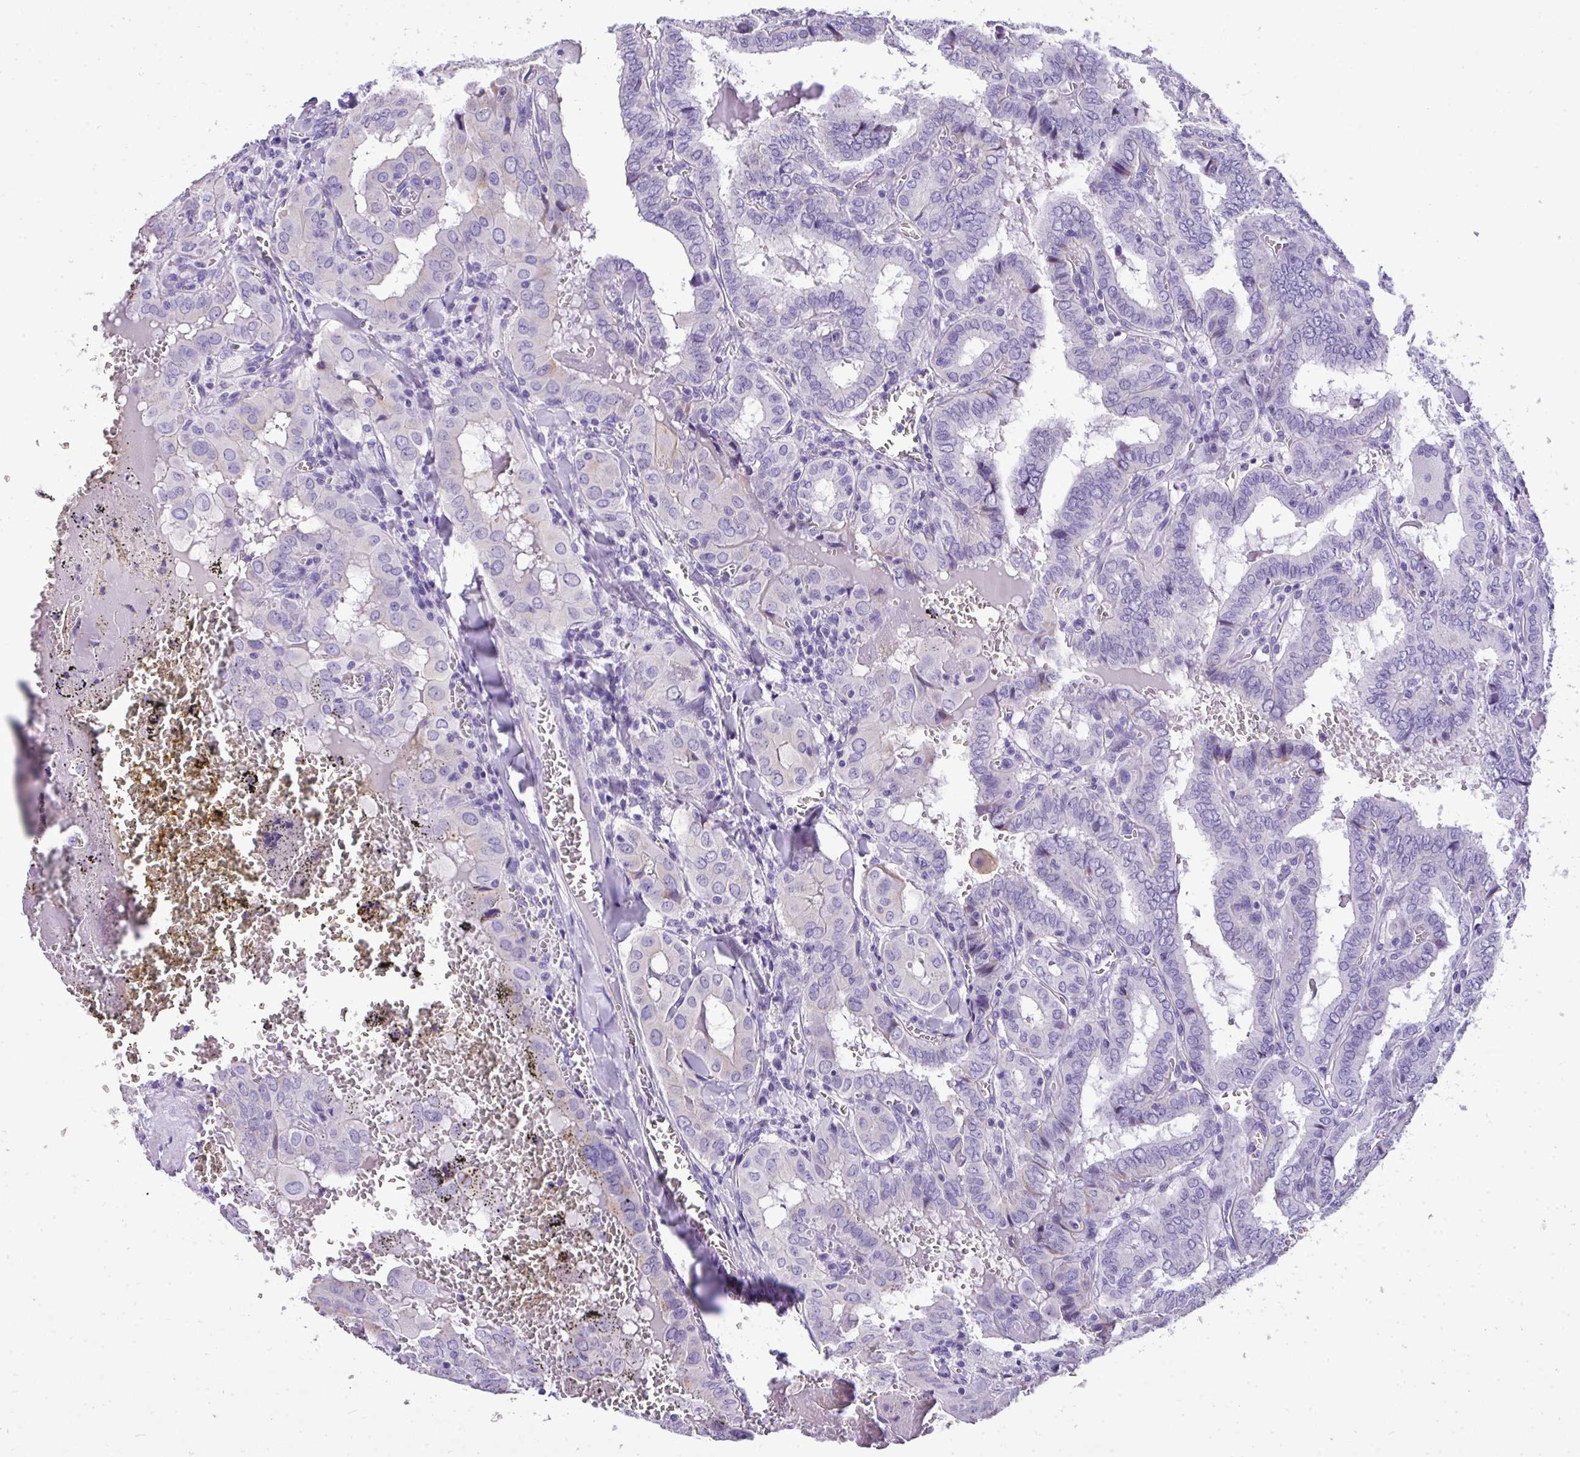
{"staining": {"intensity": "negative", "quantity": "none", "location": "none"}, "tissue": "thyroid cancer", "cell_type": "Tumor cells", "image_type": "cancer", "snomed": [{"axis": "morphology", "description": "Papillary adenocarcinoma, NOS"}, {"axis": "topography", "description": "Thyroid gland"}], "caption": "Immunohistochemical staining of thyroid papillary adenocarcinoma displays no significant staining in tumor cells.", "gene": "MUC21", "patient": {"sex": "female", "age": 72}}